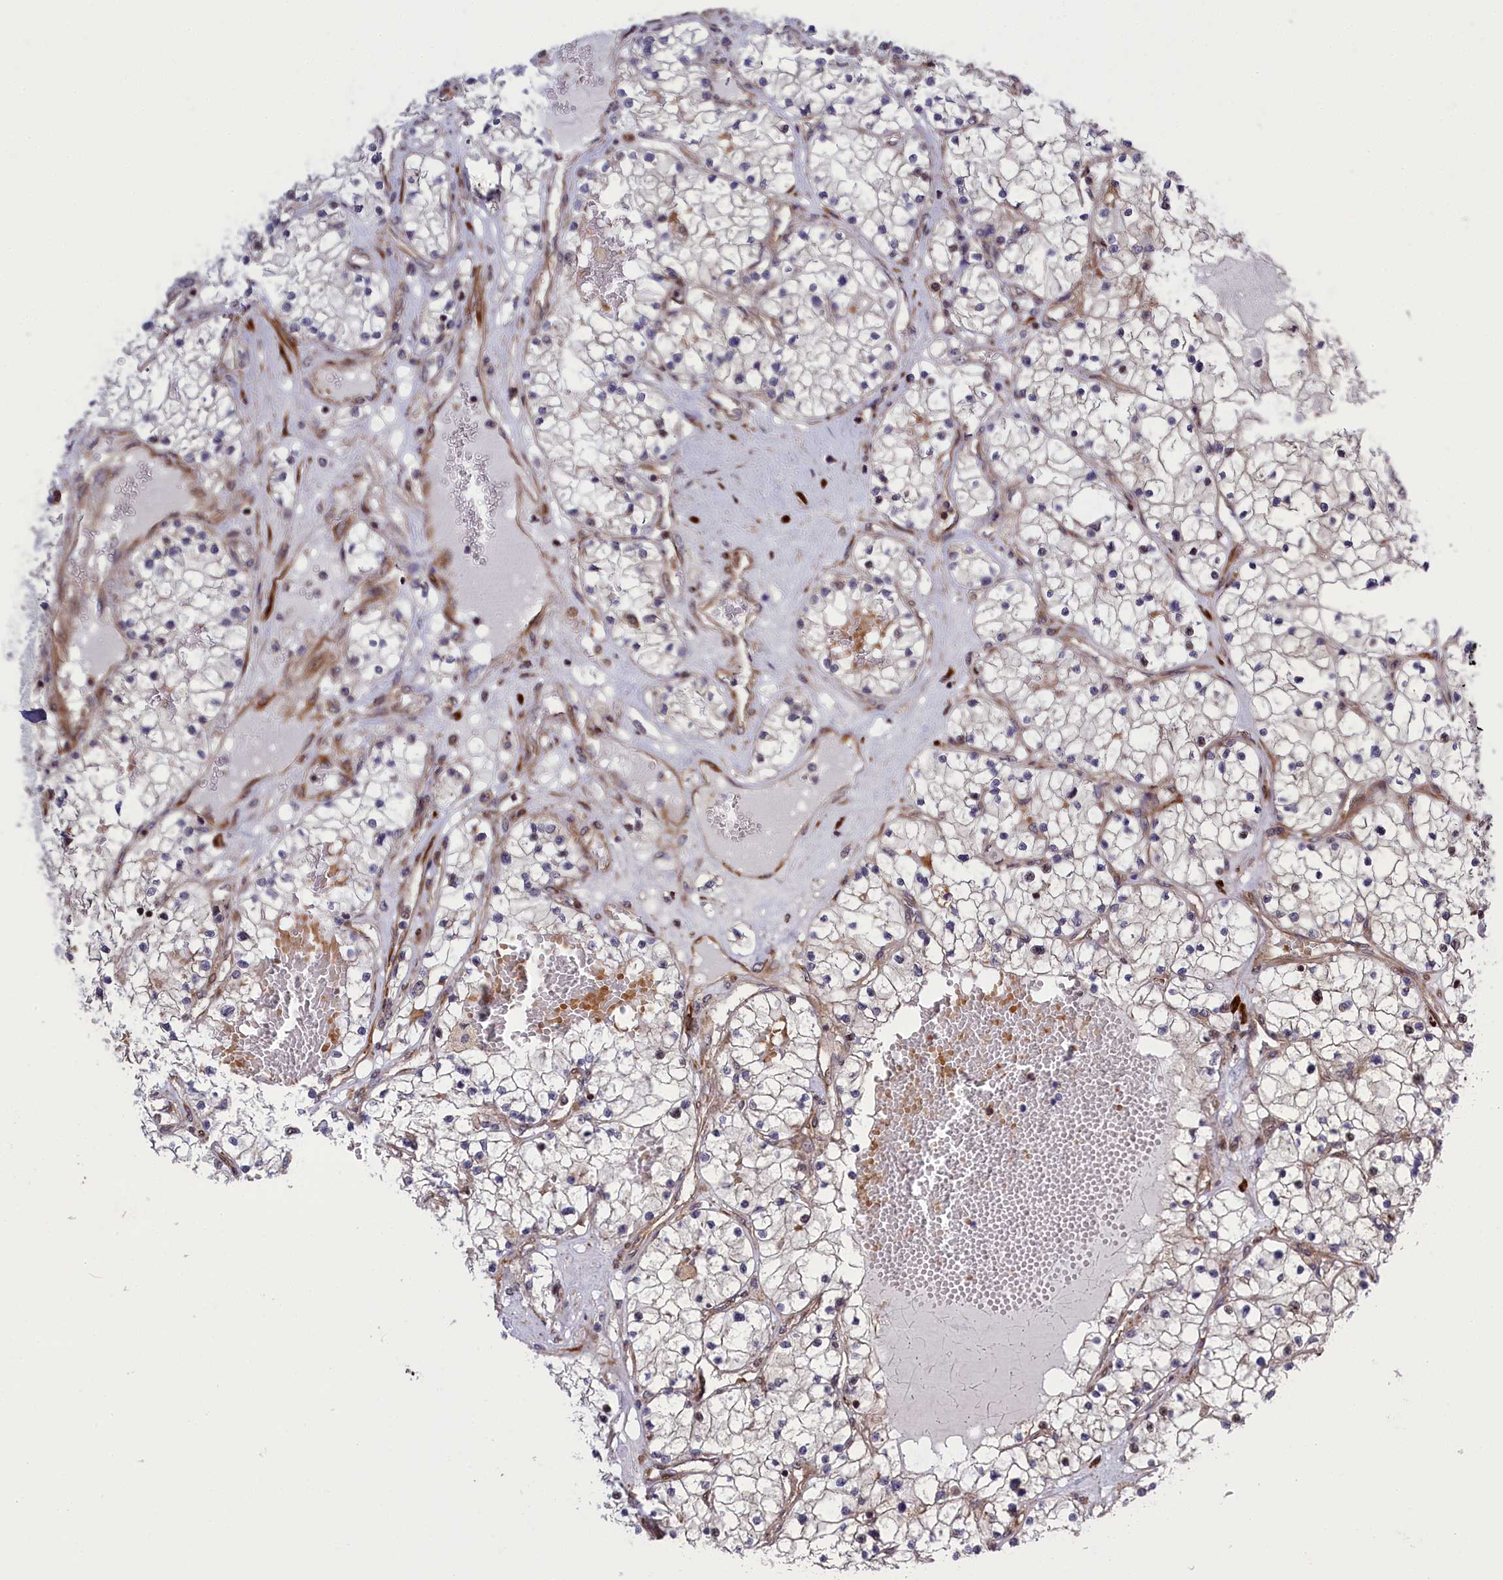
{"staining": {"intensity": "negative", "quantity": "none", "location": "none"}, "tissue": "renal cancer", "cell_type": "Tumor cells", "image_type": "cancer", "snomed": [{"axis": "morphology", "description": "Normal tissue, NOS"}, {"axis": "morphology", "description": "Adenocarcinoma, NOS"}, {"axis": "topography", "description": "Kidney"}], "caption": "High power microscopy micrograph of an immunohistochemistry (IHC) photomicrograph of renal cancer, revealing no significant positivity in tumor cells.", "gene": "DDX60L", "patient": {"sex": "male", "age": 68}}